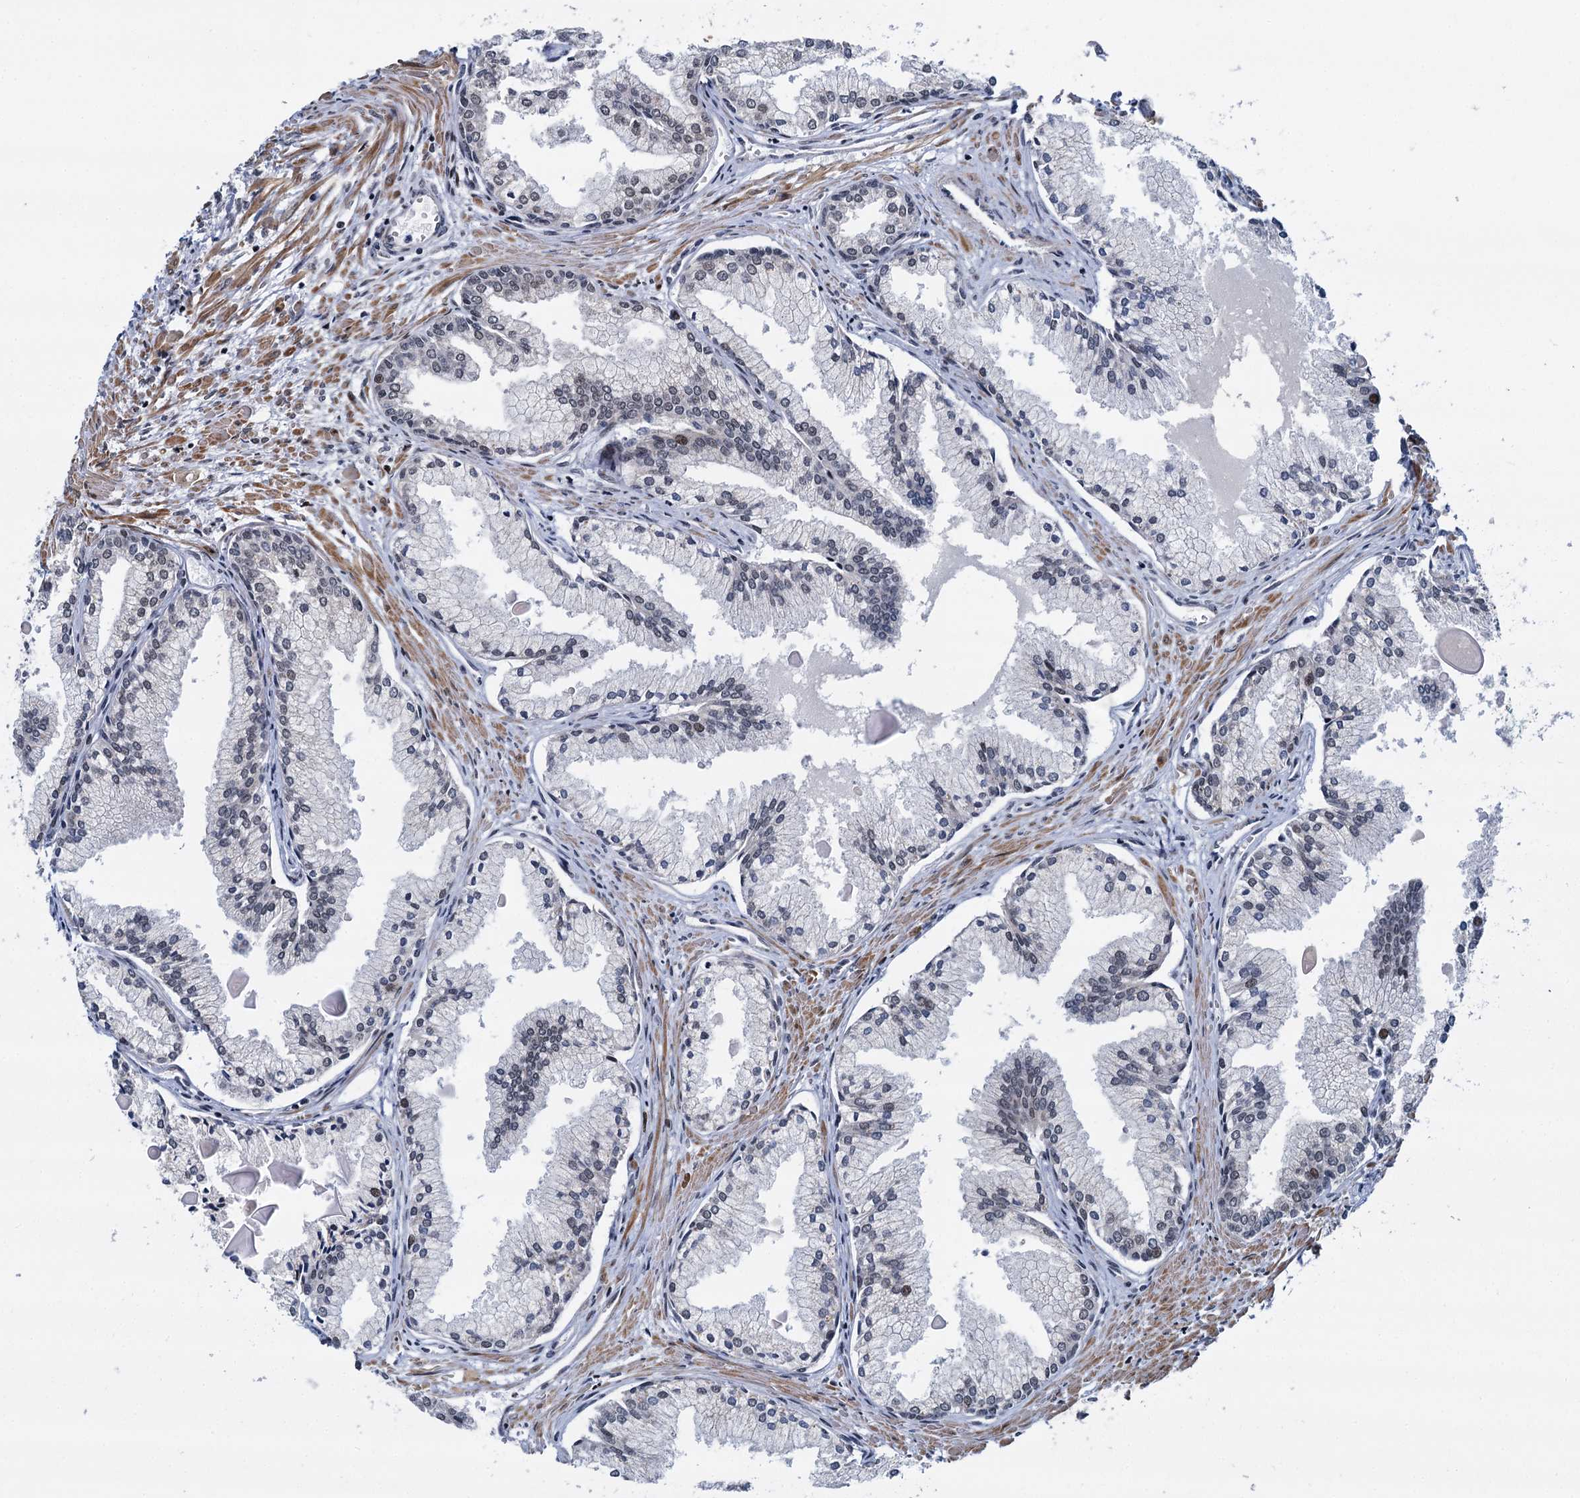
{"staining": {"intensity": "negative", "quantity": "none", "location": "none"}, "tissue": "prostate cancer", "cell_type": "Tumor cells", "image_type": "cancer", "snomed": [{"axis": "morphology", "description": "Adenocarcinoma, High grade"}, {"axis": "topography", "description": "Prostate"}], "caption": "Tumor cells show no significant positivity in high-grade adenocarcinoma (prostate).", "gene": "RUFY2", "patient": {"sex": "male", "age": 68}}